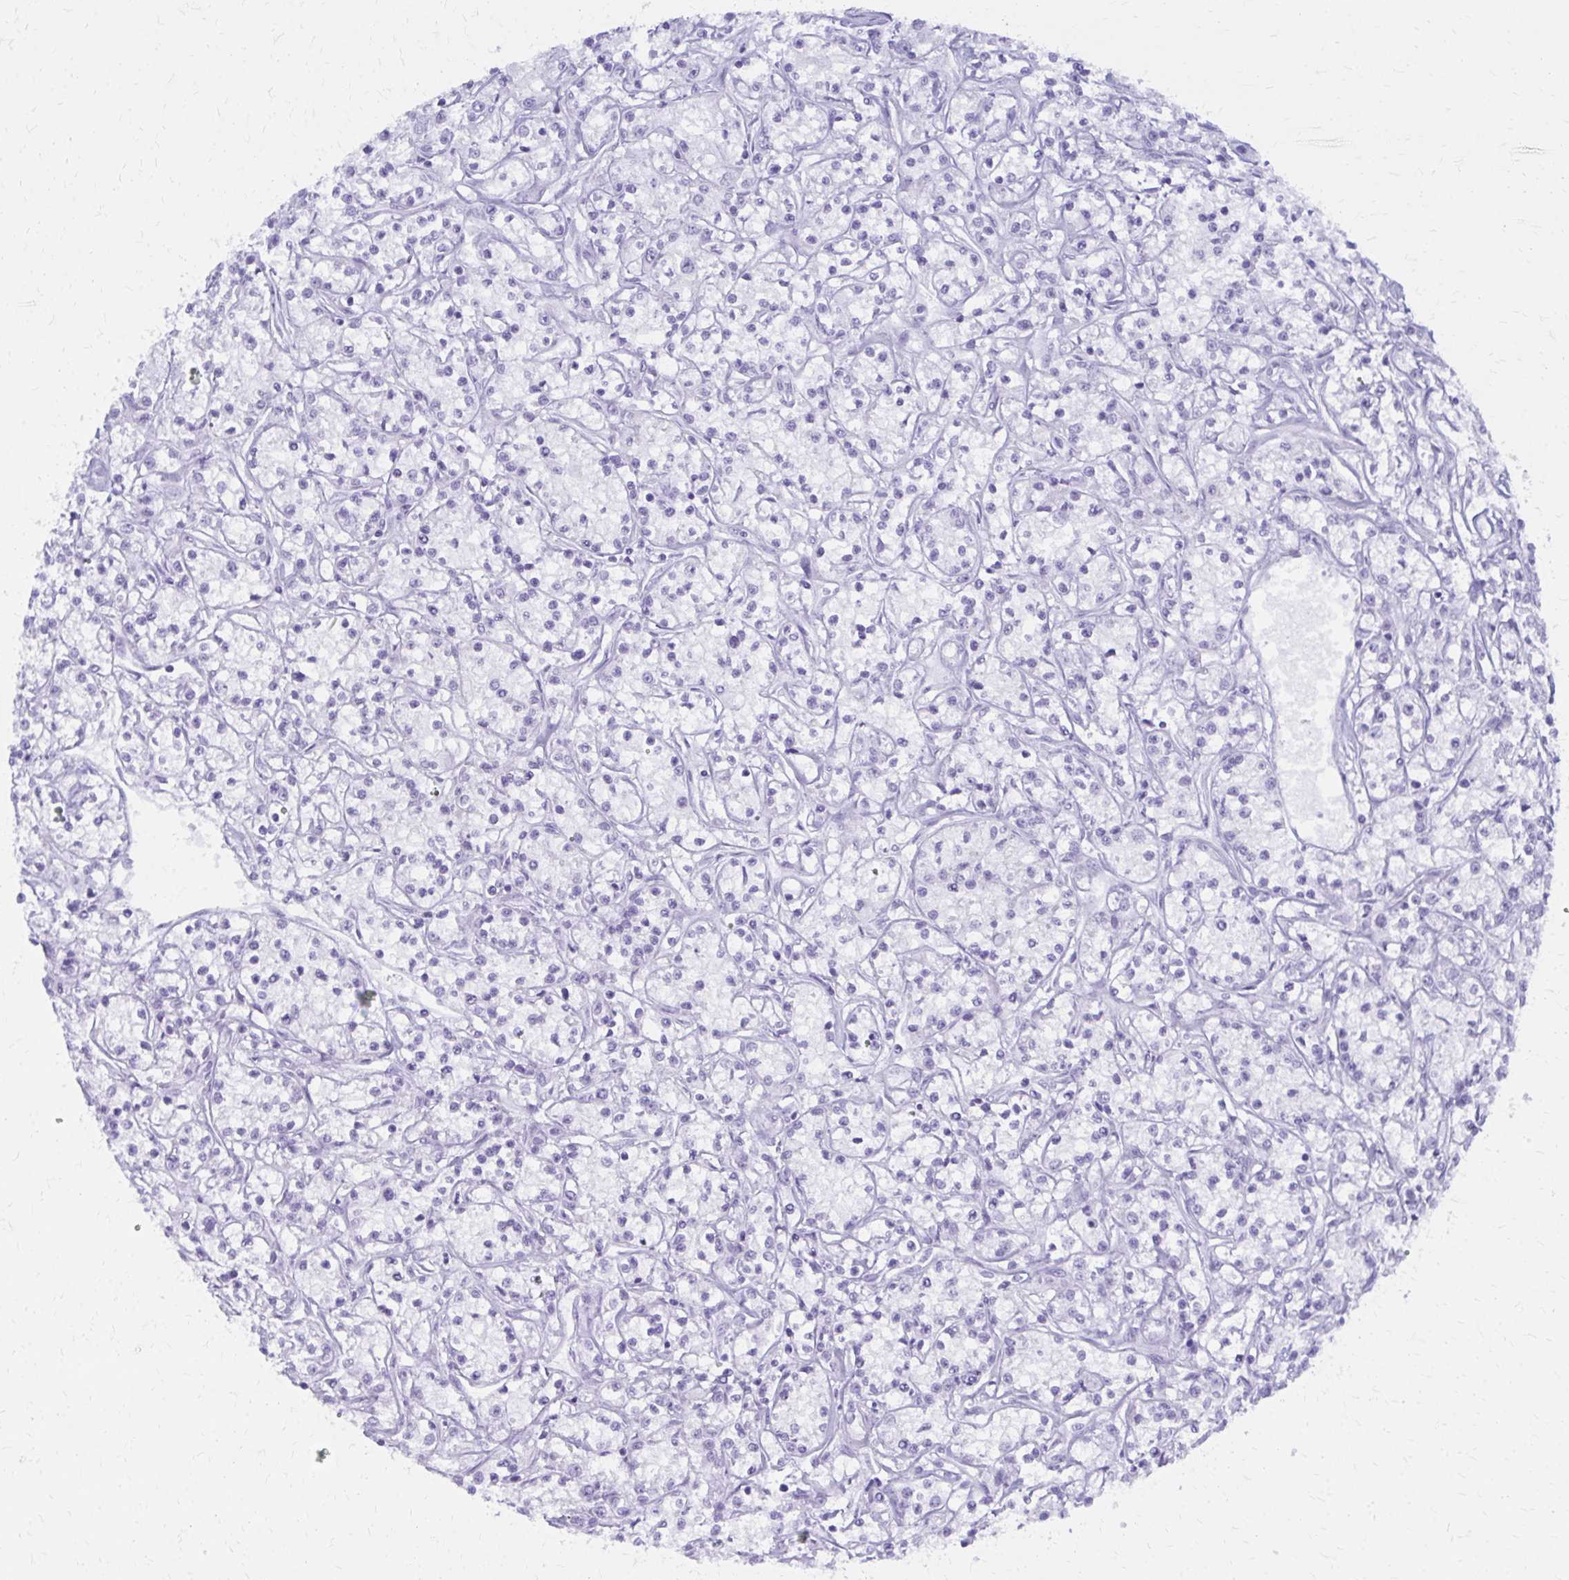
{"staining": {"intensity": "negative", "quantity": "none", "location": "none"}, "tissue": "renal cancer", "cell_type": "Tumor cells", "image_type": "cancer", "snomed": [{"axis": "morphology", "description": "Adenocarcinoma, NOS"}, {"axis": "topography", "description": "Kidney"}], "caption": "IHC of renal cancer (adenocarcinoma) shows no expression in tumor cells. Brightfield microscopy of IHC stained with DAB (3,3'-diaminobenzidine) (brown) and hematoxylin (blue), captured at high magnification.", "gene": "GFAP", "patient": {"sex": "female", "age": 59}}